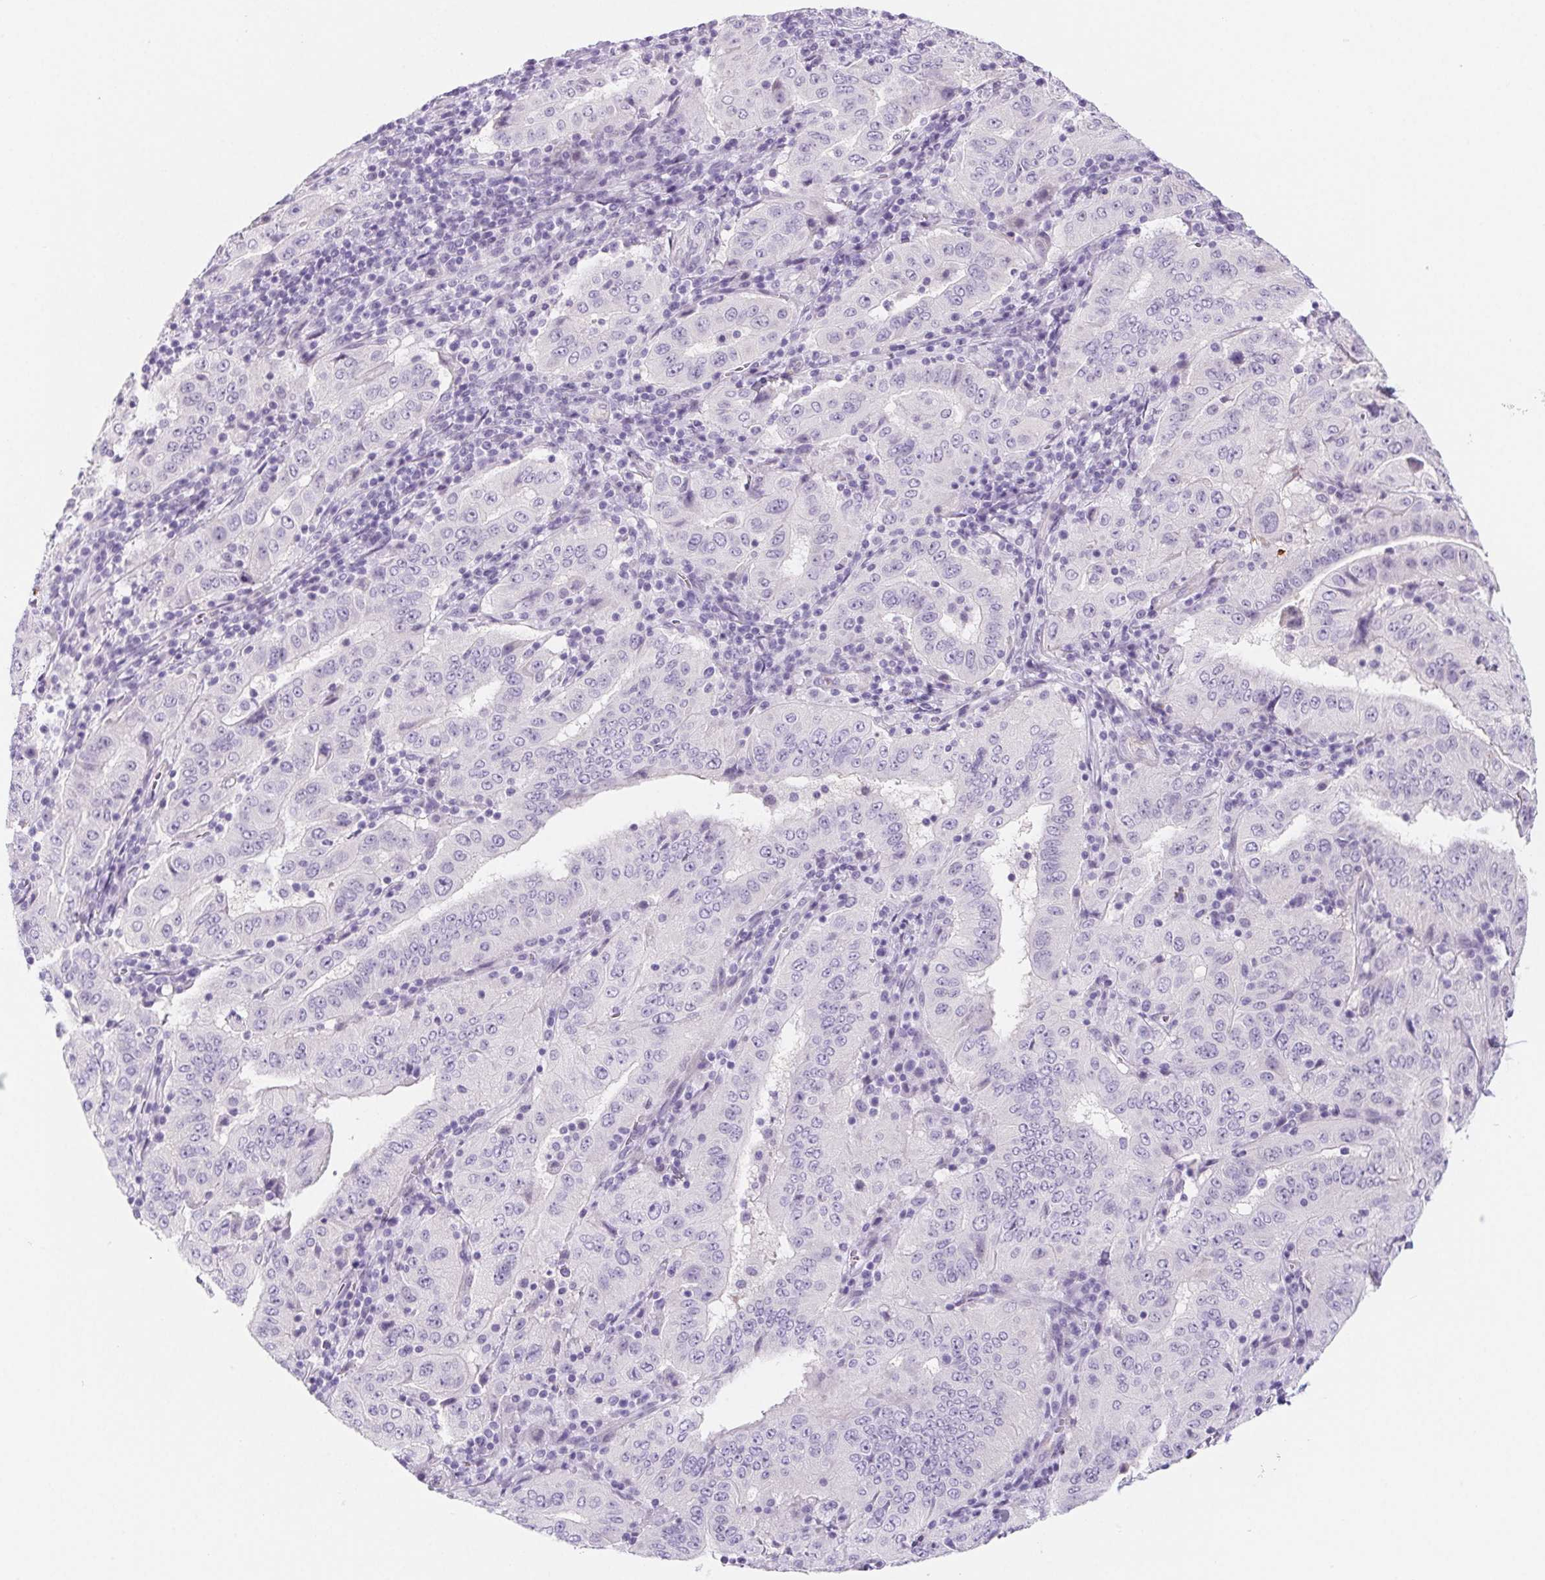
{"staining": {"intensity": "negative", "quantity": "none", "location": "none"}, "tissue": "pancreatic cancer", "cell_type": "Tumor cells", "image_type": "cancer", "snomed": [{"axis": "morphology", "description": "Adenocarcinoma, NOS"}, {"axis": "topography", "description": "Pancreas"}], "caption": "The micrograph shows no significant expression in tumor cells of adenocarcinoma (pancreatic).", "gene": "CYP21A2", "patient": {"sex": "male", "age": 63}}